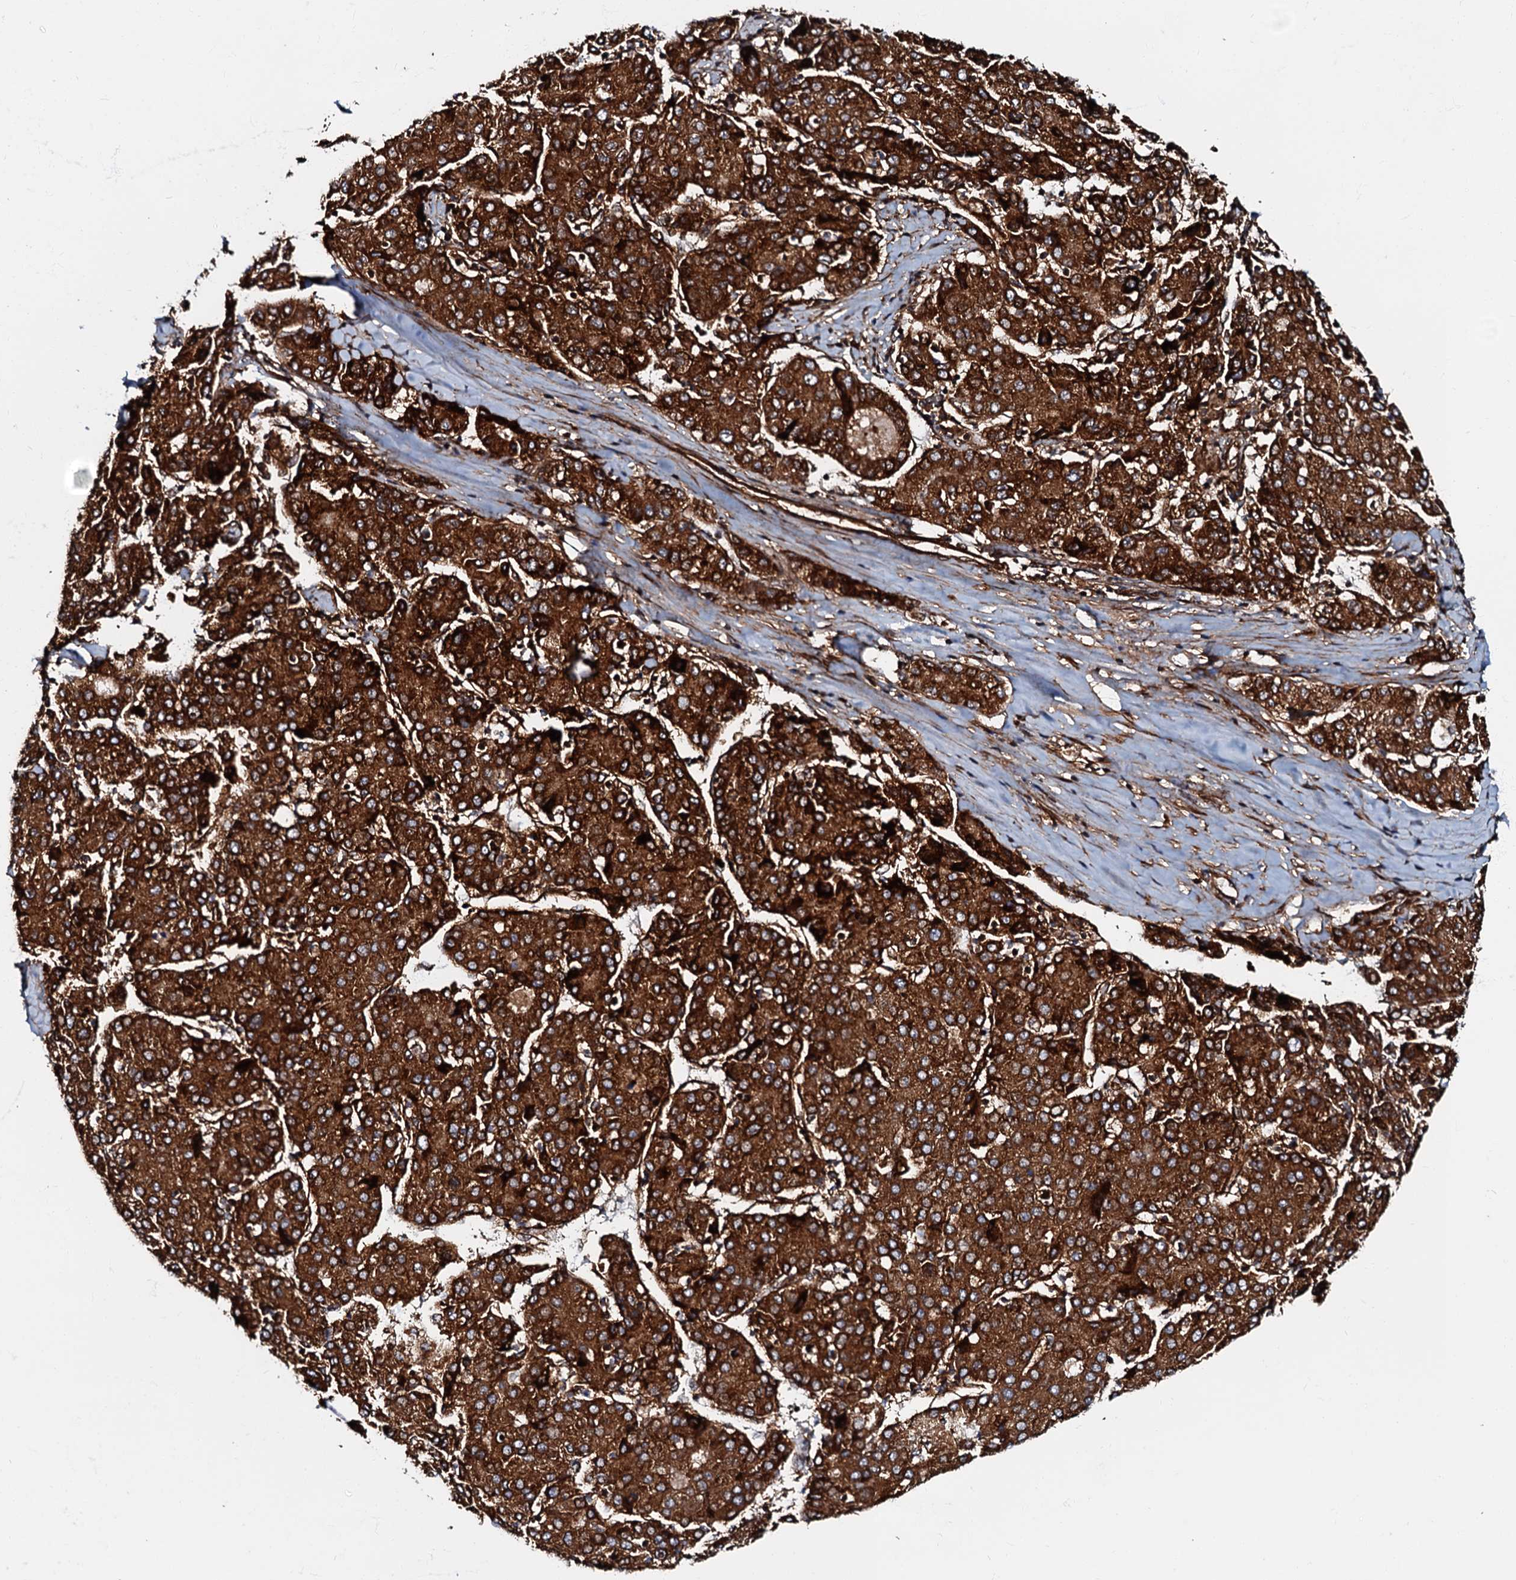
{"staining": {"intensity": "strong", "quantity": ">75%", "location": "cytoplasmic/membranous"}, "tissue": "liver cancer", "cell_type": "Tumor cells", "image_type": "cancer", "snomed": [{"axis": "morphology", "description": "Carcinoma, Hepatocellular, NOS"}, {"axis": "topography", "description": "Liver"}], "caption": "Immunohistochemical staining of human hepatocellular carcinoma (liver) demonstrates high levels of strong cytoplasmic/membranous positivity in about >75% of tumor cells.", "gene": "BLOC1S6", "patient": {"sex": "male", "age": 65}}